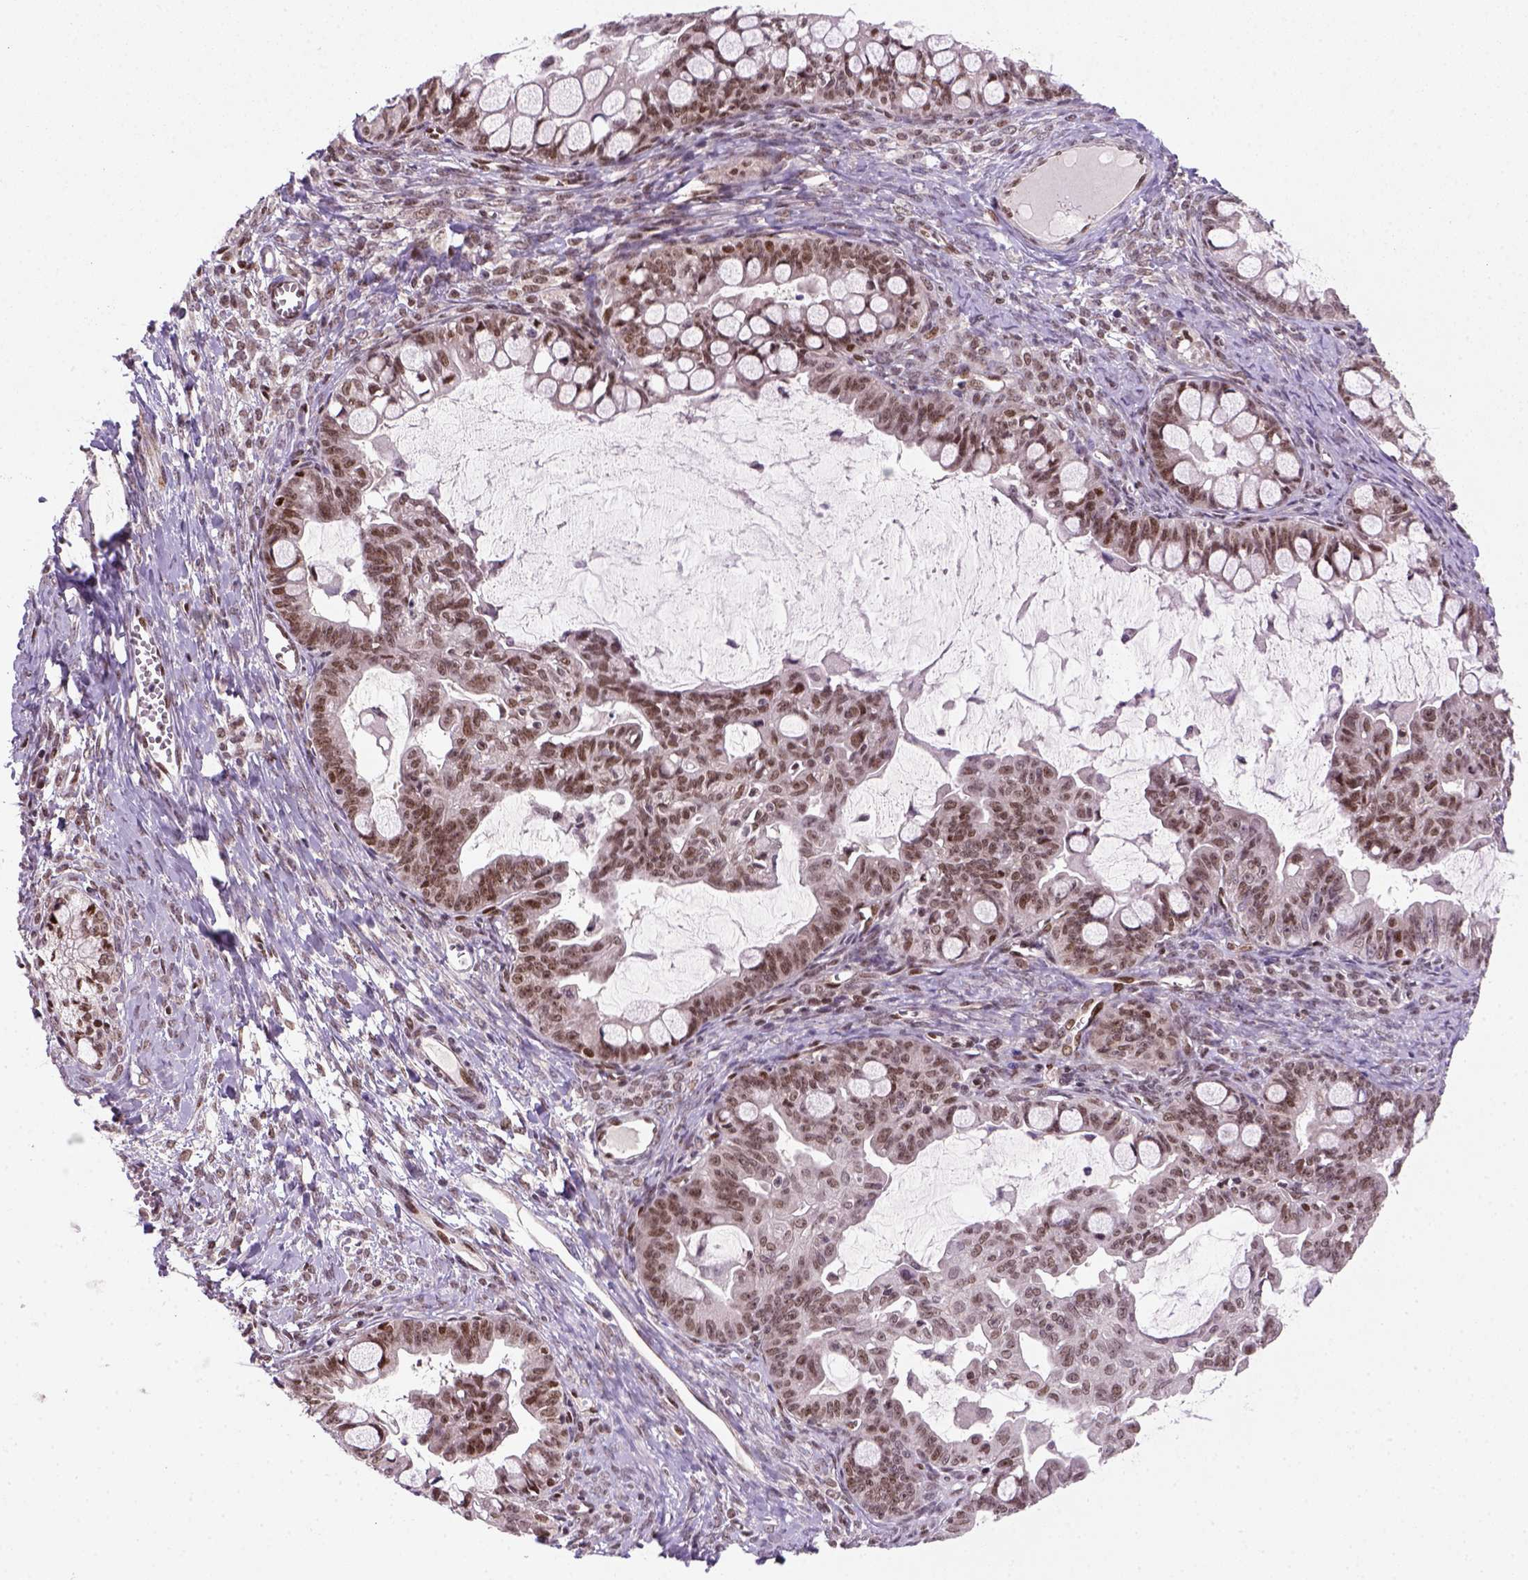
{"staining": {"intensity": "moderate", "quantity": ">75%", "location": "nuclear"}, "tissue": "ovarian cancer", "cell_type": "Tumor cells", "image_type": "cancer", "snomed": [{"axis": "morphology", "description": "Cystadenocarcinoma, mucinous, NOS"}, {"axis": "topography", "description": "Ovary"}], "caption": "The photomicrograph displays immunohistochemical staining of ovarian cancer (mucinous cystadenocarcinoma). There is moderate nuclear positivity is identified in about >75% of tumor cells.", "gene": "MGMT", "patient": {"sex": "female", "age": 63}}